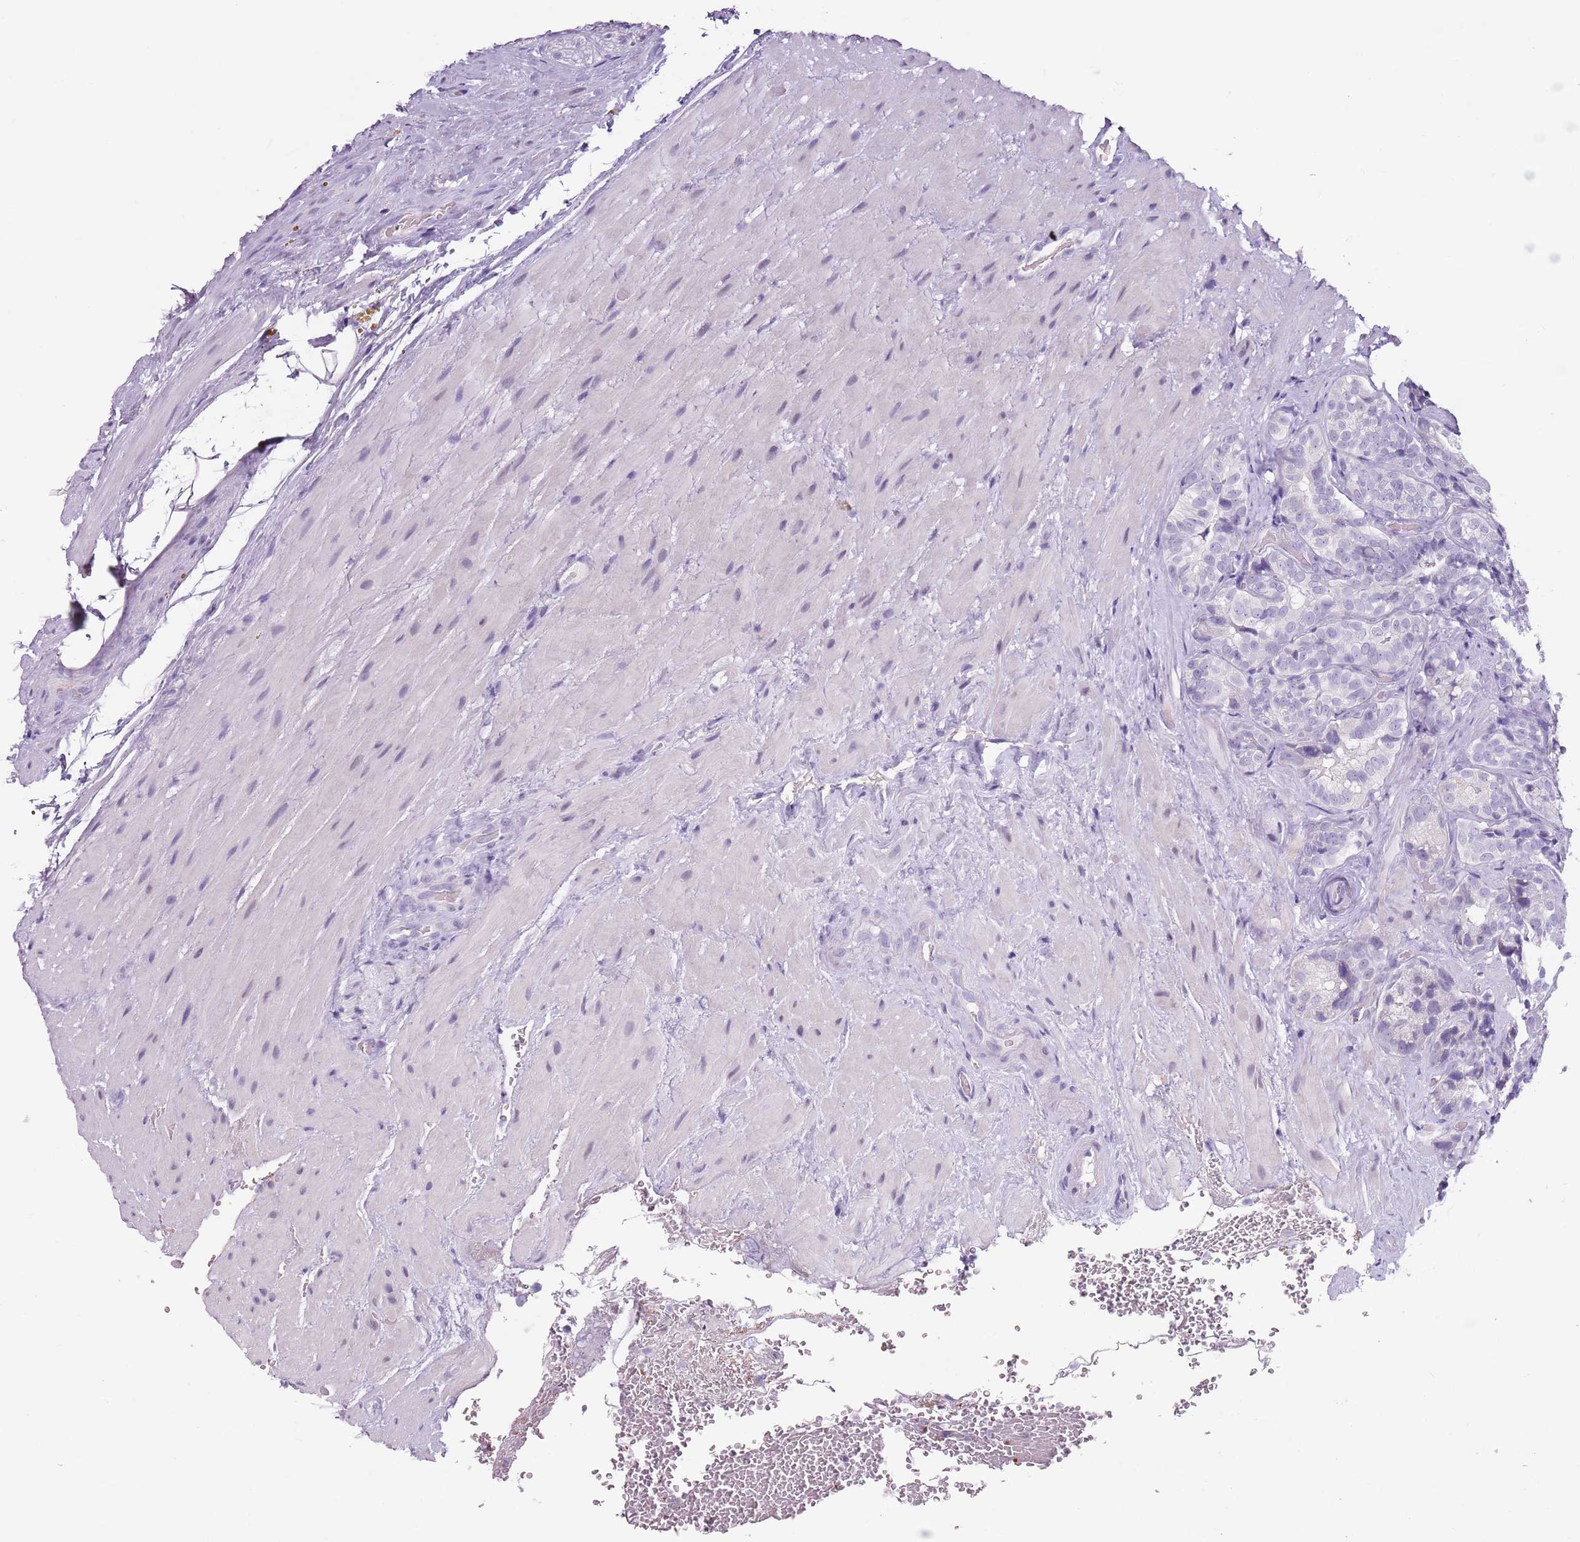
{"staining": {"intensity": "negative", "quantity": "none", "location": "none"}, "tissue": "seminal vesicle", "cell_type": "Glandular cells", "image_type": "normal", "snomed": [{"axis": "morphology", "description": "Normal tissue, NOS"}, {"axis": "topography", "description": "Seminal veicle"}, {"axis": "topography", "description": "Peripheral nerve tissue"}], "caption": "This is an immunohistochemistry photomicrograph of normal human seminal vesicle. There is no staining in glandular cells.", "gene": "SPESP1", "patient": {"sex": "male", "age": 67}}